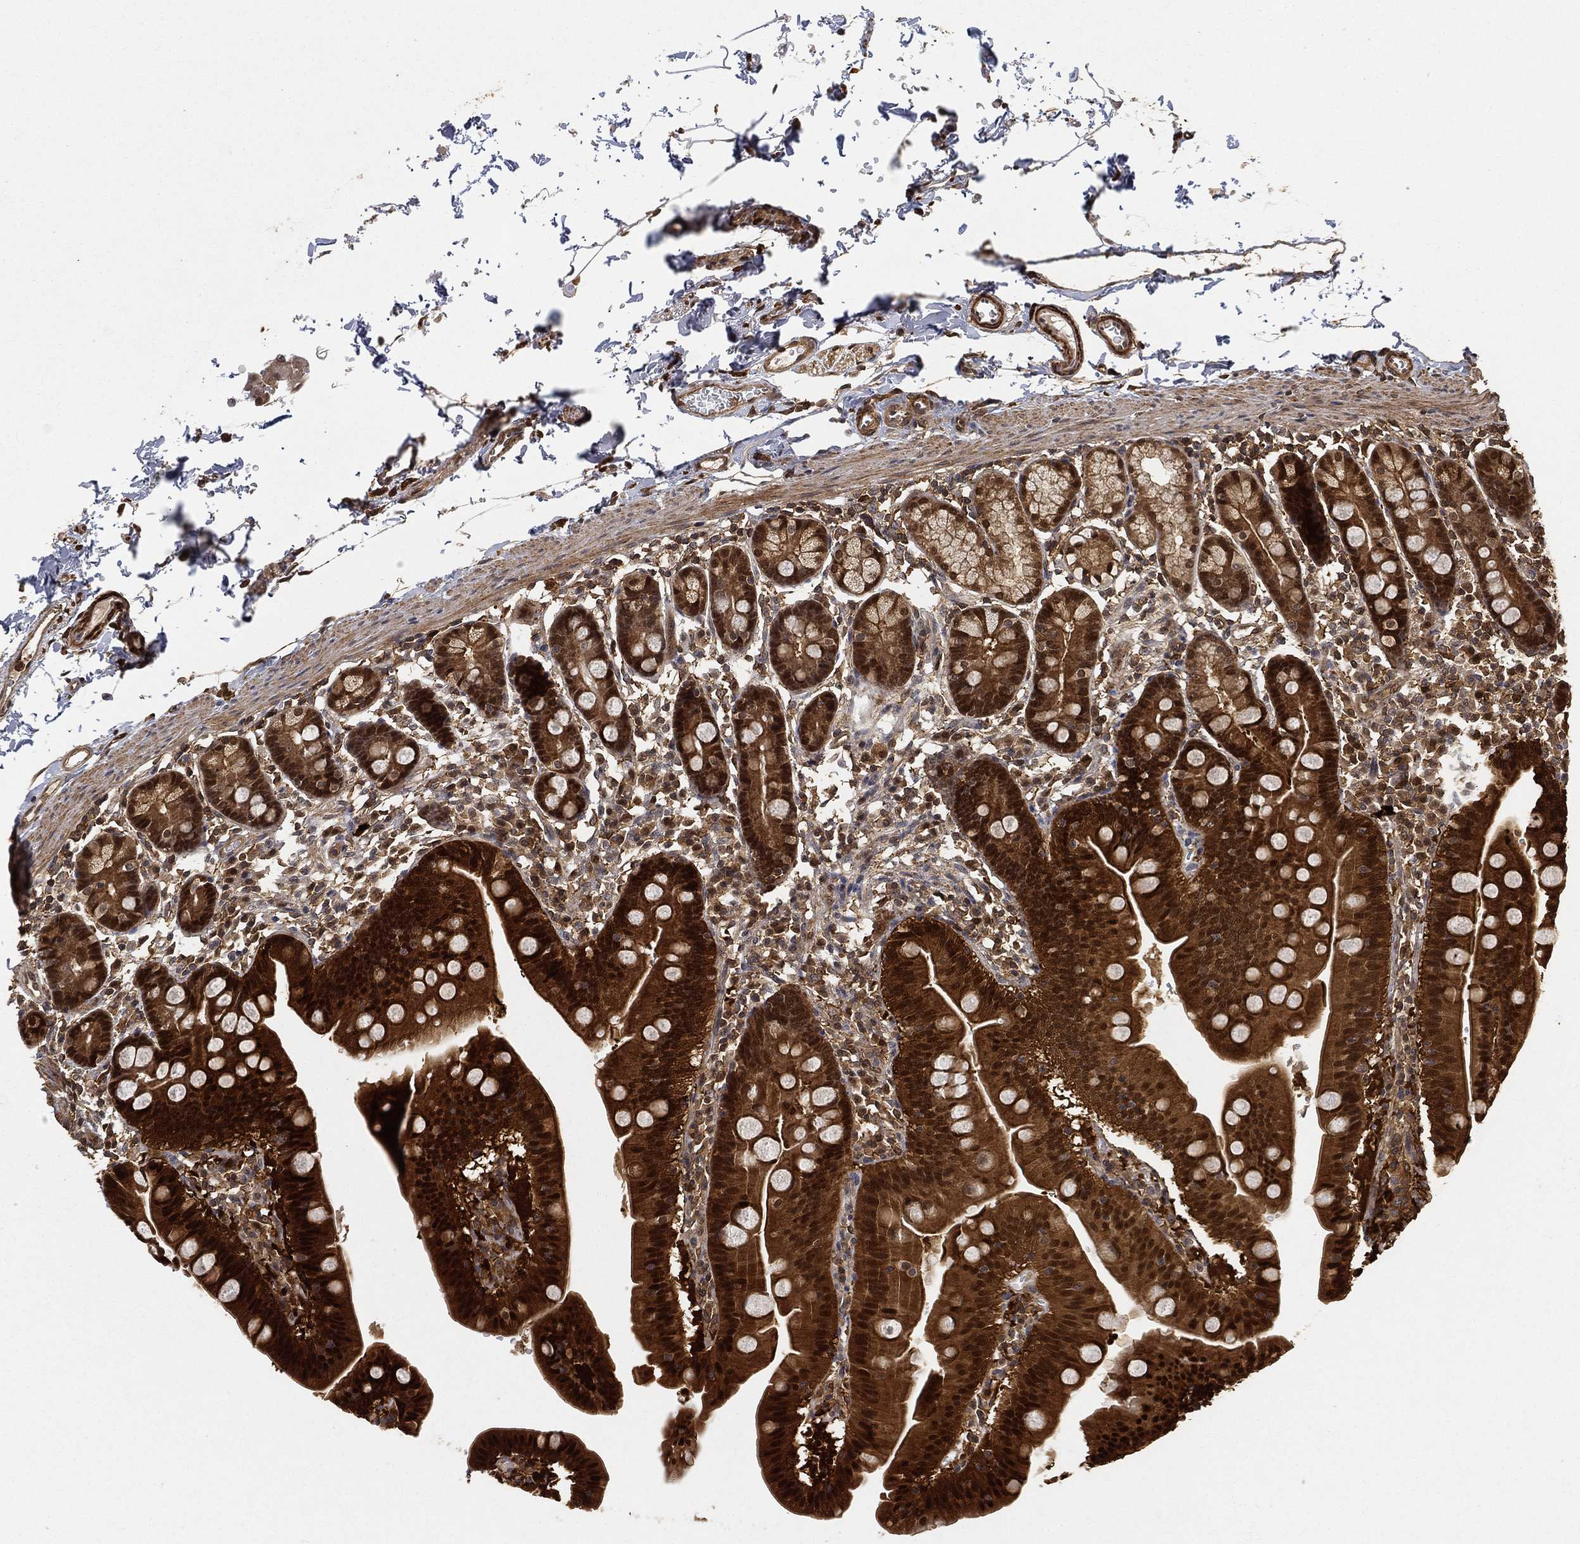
{"staining": {"intensity": "strong", "quantity": "25%-75%", "location": "cytoplasmic/membranous,nuclear"}, "tissue": "duodenum", "cell_type": "Glandular cells", "image_type": "normal", "snomed": [{"axis": "morphology", "description": "Normal tissue, NOS"}, {"axis": "topography", "description": "Duodenum"}], "caption": "Immunohistochemistry (IHC) (DAB (3,3'-diaminobenzidine)) staining of benign duodenum demonstrates strong cytoplasmic/membranous,nuclear protein positivity in about 25%-75% of glandular cells.", "gene": "CRYL1", "patient": {"sex": "male", "age": 59}}